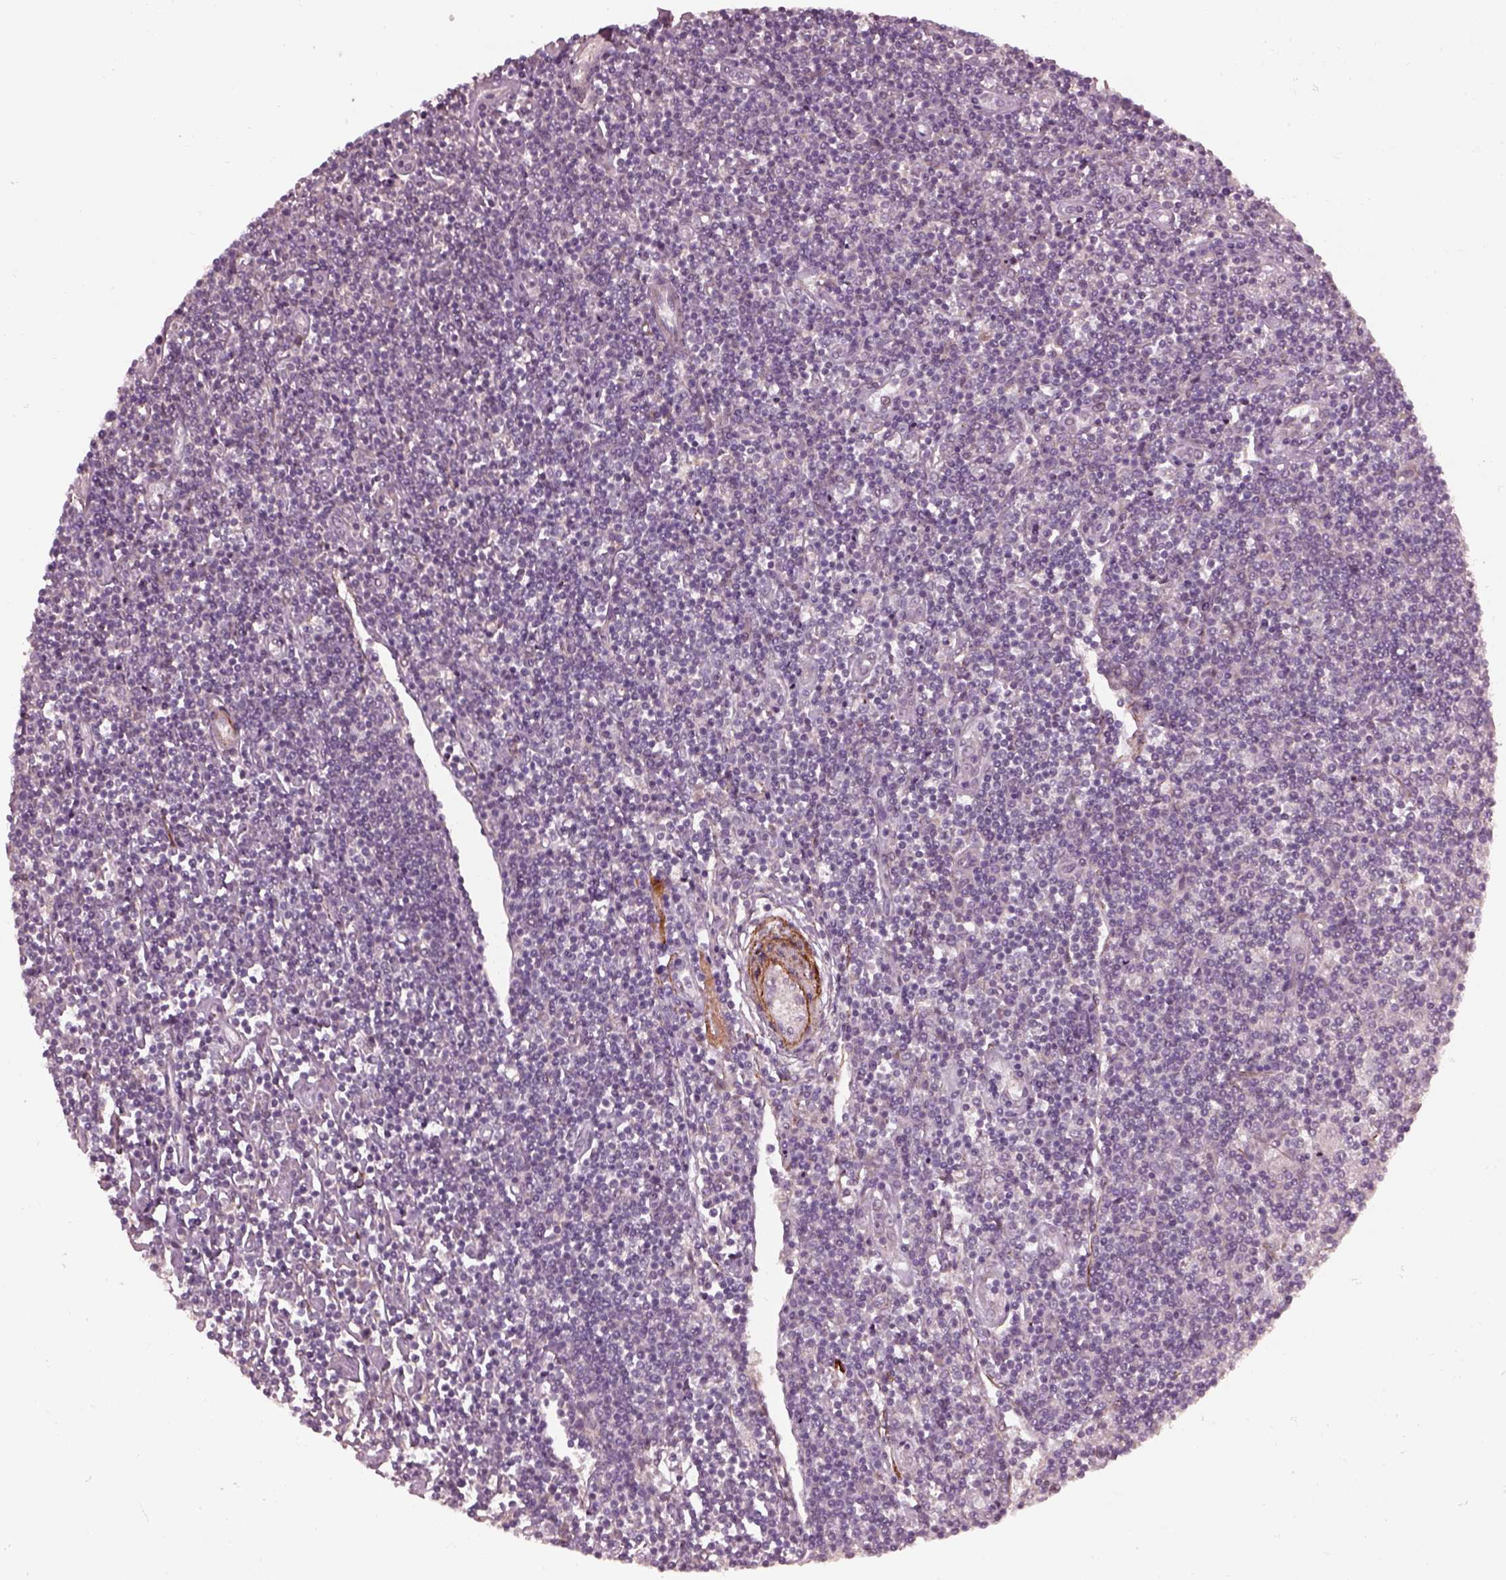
{"staining": {"intensity": "negative", "quantity": "none", "location": "none"}, "tissue": "lymphoma", "cell_type": "Tumor cells", "image_type": "cancer", "snomed": [{"axis": "morphology", "description": "Hodgkin's disease, NOS"}, {"axis": "topography", "description": "Lymph node"}], "caption": "Protein analysis of lymphoma reveals no significant staining in tumor cells. Brightfield microscopy of immunohistochemistry stained with DAB (3,3'-diaminobenzidine) (brown) and hematoxylin (blue), captured at high magnification.", "gene": "EFEMP1", "patient": {"sex": "male", "age": 40}}